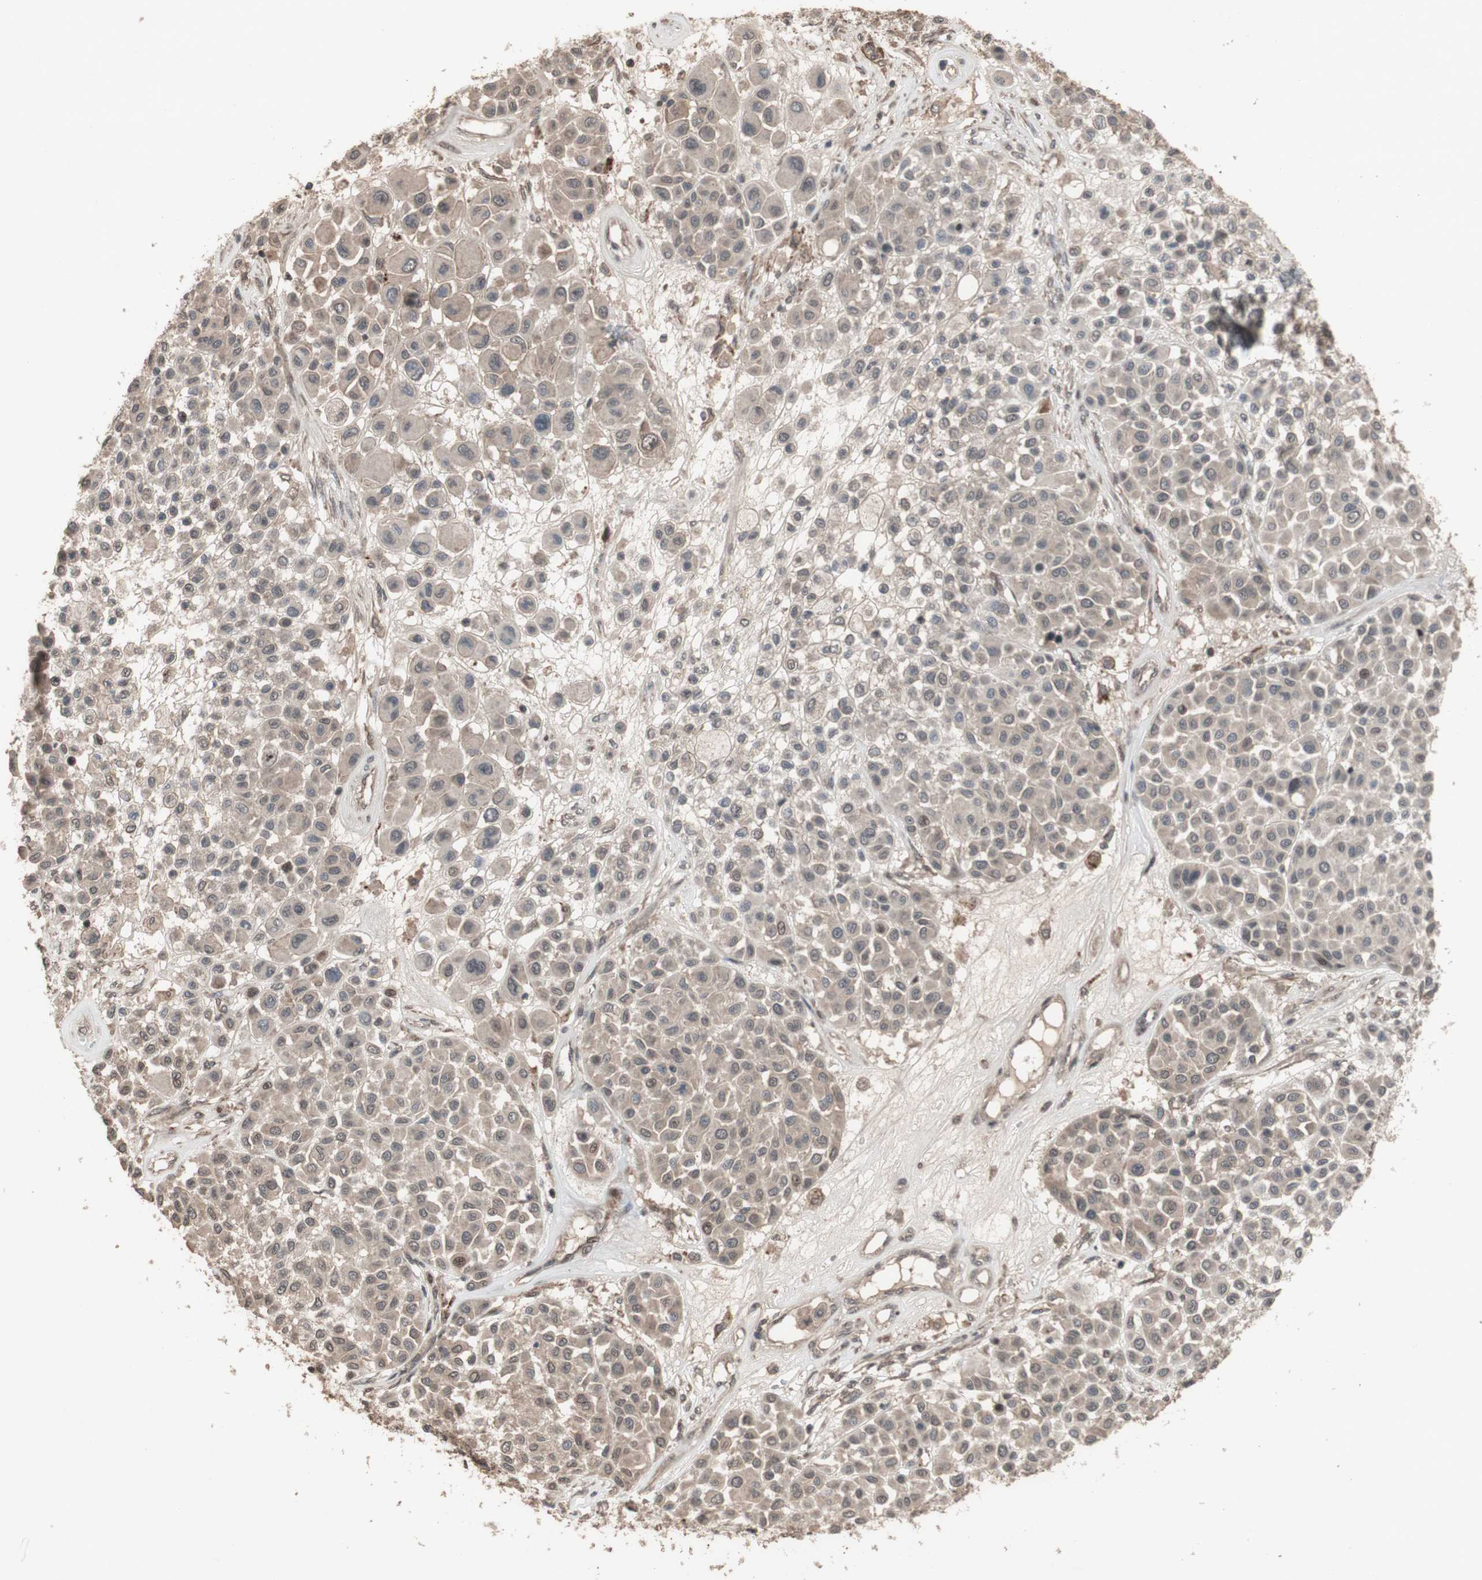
{"staining": {"intensity": "weak", "quantity": ">75%", "location": "cytoplasmic/membranous"}, "tissue": "melanoma", "cell_type": "Tumor cells", "image_type": "cancer", "snomed": [{"axis": "morphology", "description": "Malignant melanoma, Metastatic site"}, {"axis": "topography", "description": "Soft tissue"}], "caption": "This photomicrograph reveals immunohistochemistry (IHC) staining of malignant melanoma (metastatic site), with low weak cytoplasmic/membranous positivity in approximately >75% of tumor cells.", "gene": "KANSL1", "patient": {"sex": "male", "age": 41}}